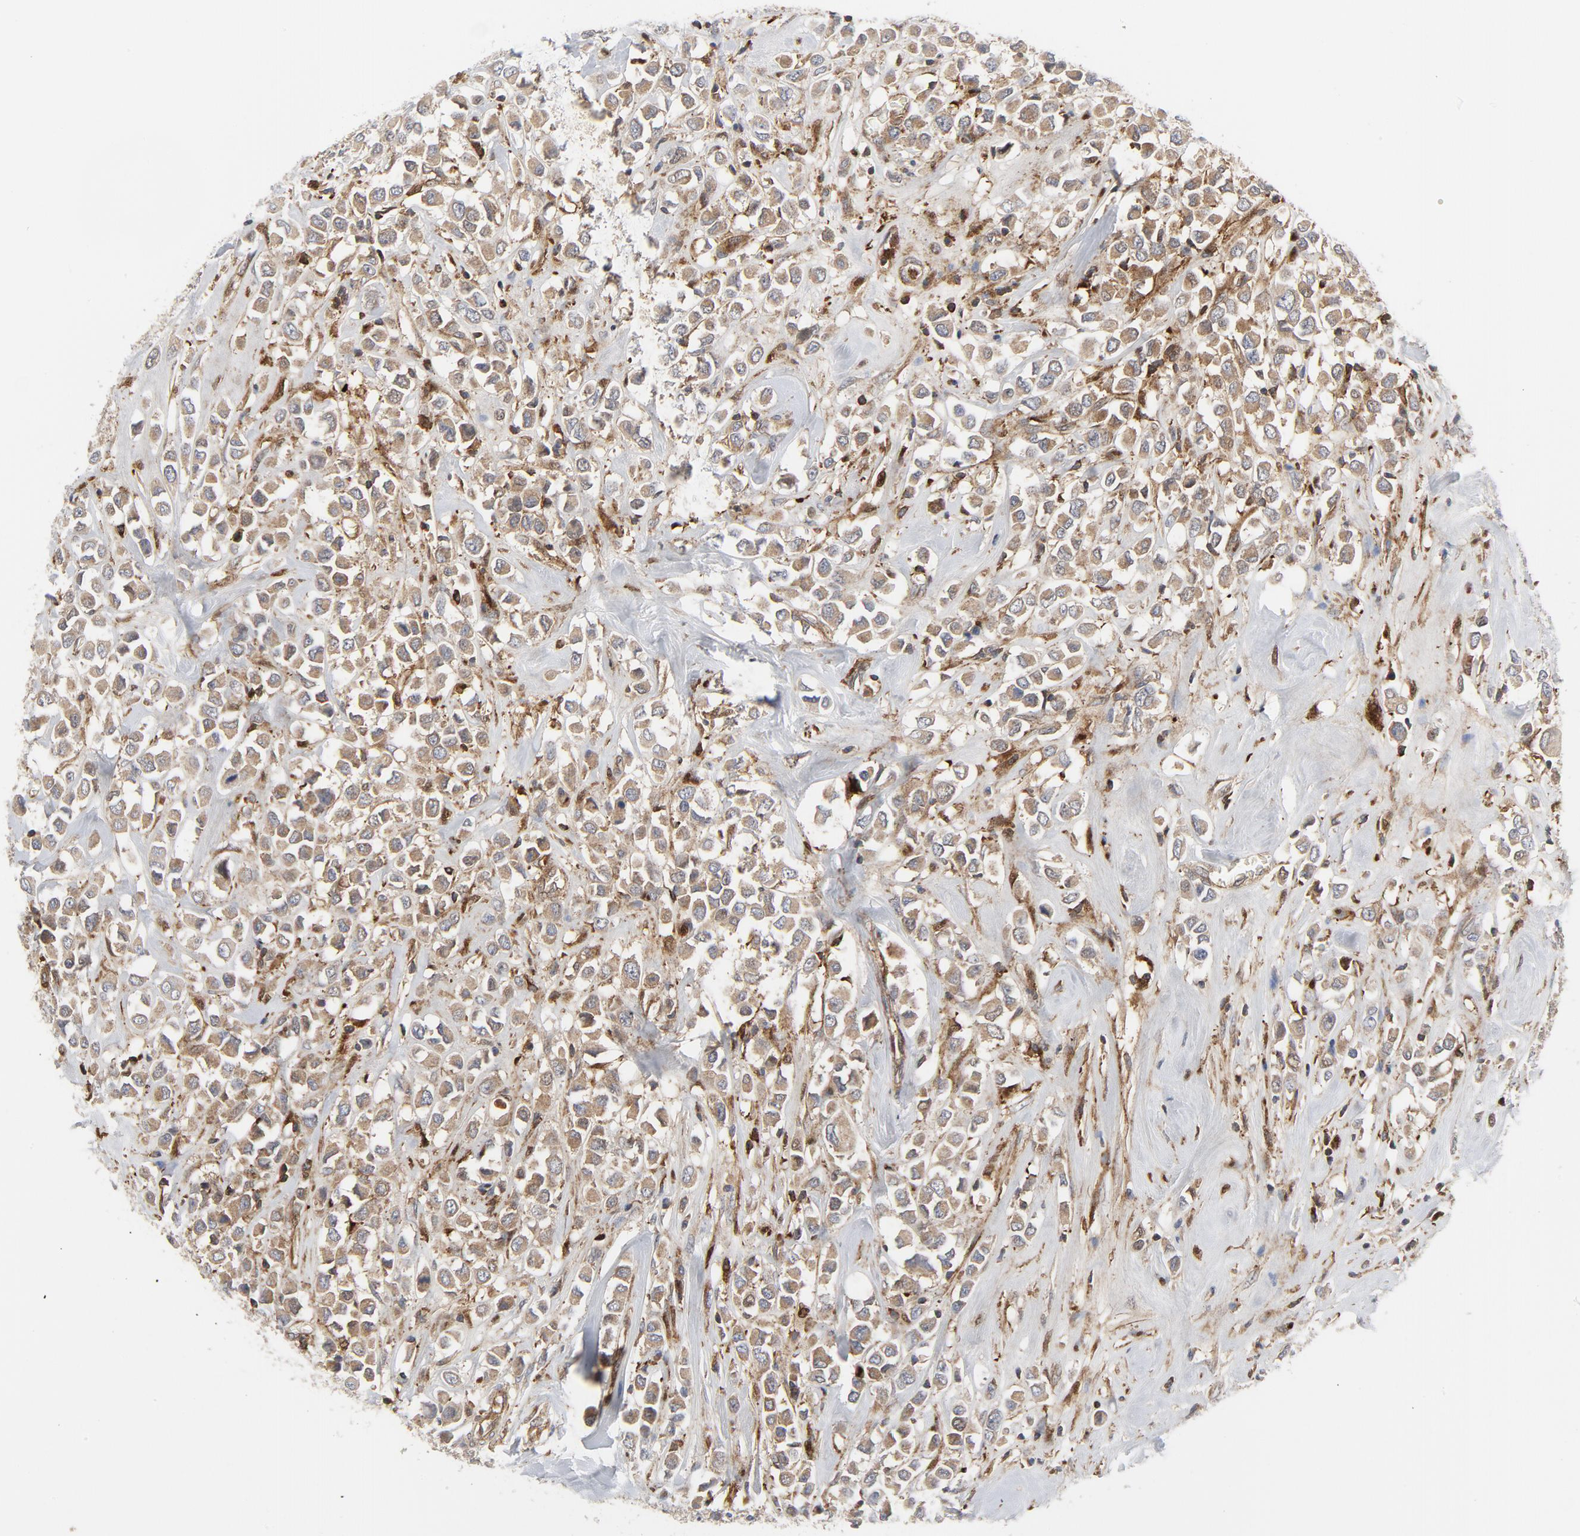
{"staining": {"intensity": "weak", "quantity": ">75%", "location": "cytoplasmic/membranous"}, "tissue": "breast cancer", "cell_type": "Tumor cells", "image_type": "cancer", "snomed": [{"axis": "morphology", "description": "Duct carcinoma"}, {"axis": "topography", "description": "Breast"}], "caption": "Immunohistochemistry (IHC) histopathology image of breast cancer stained for a protein (brown), which shows low levels of weak cytoplasmic/membranous expression in approximately >75% of tumor cells.", "gene": "YES1", "patient": {"sex": "female", "age": 61}}